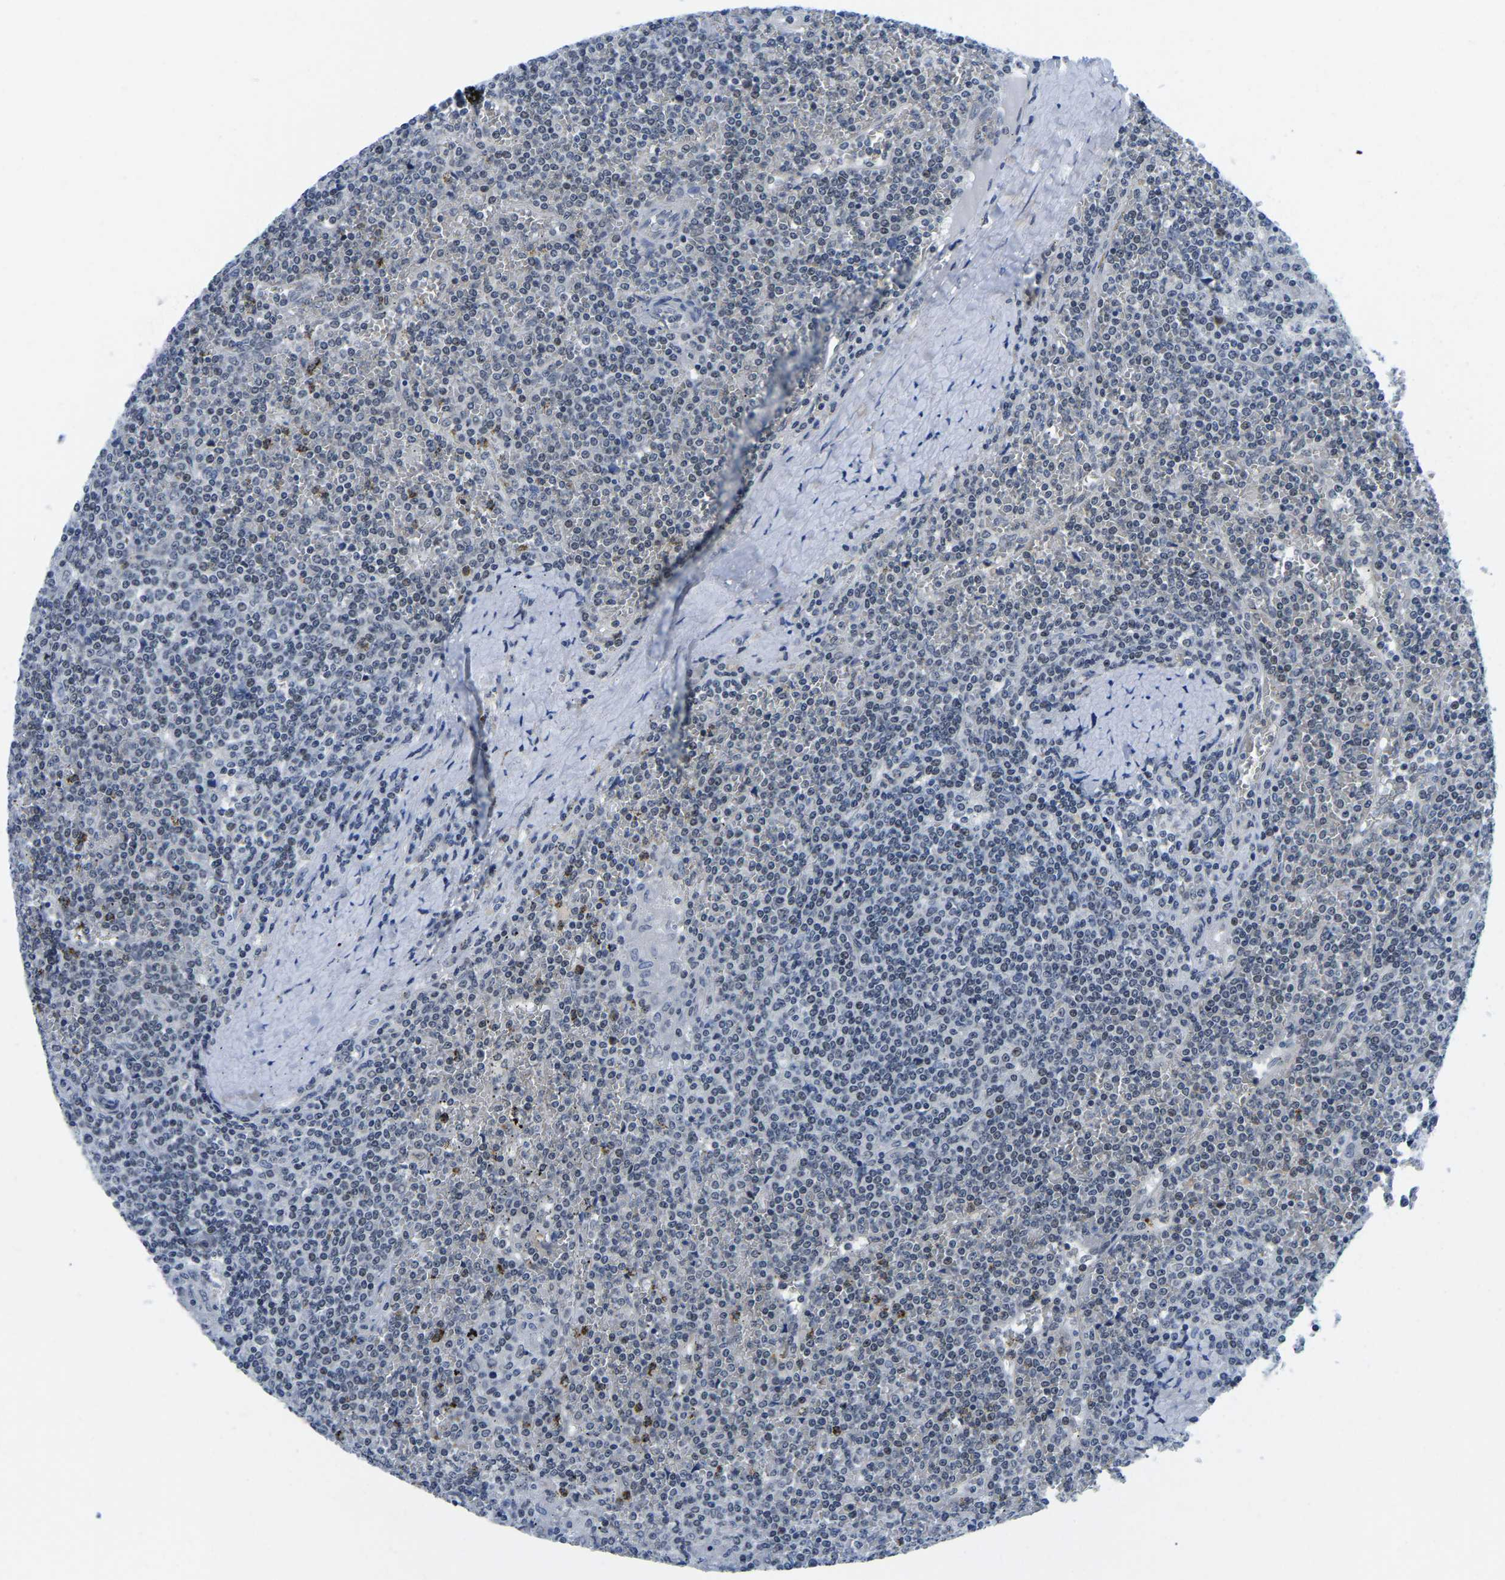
{"staining": {"intensity": "negative", "quantity": "none", "location": "none"}, "tissue": "lymphoma", "cell_type": "Tumor cells", "image_type": "cancer", "snomed": [{"axis": "morphology", "description": "Malignant lymphoma, non-Hodgkin's type, Low grade"}, {"axis": "topography", "description": "Spleen"}], "caption": "Lymphoma stained for a protein using IHC reveals no staining tumor cells.", "gene": "POLDIP3", "patient": {"sex": "female", "age": 19}}